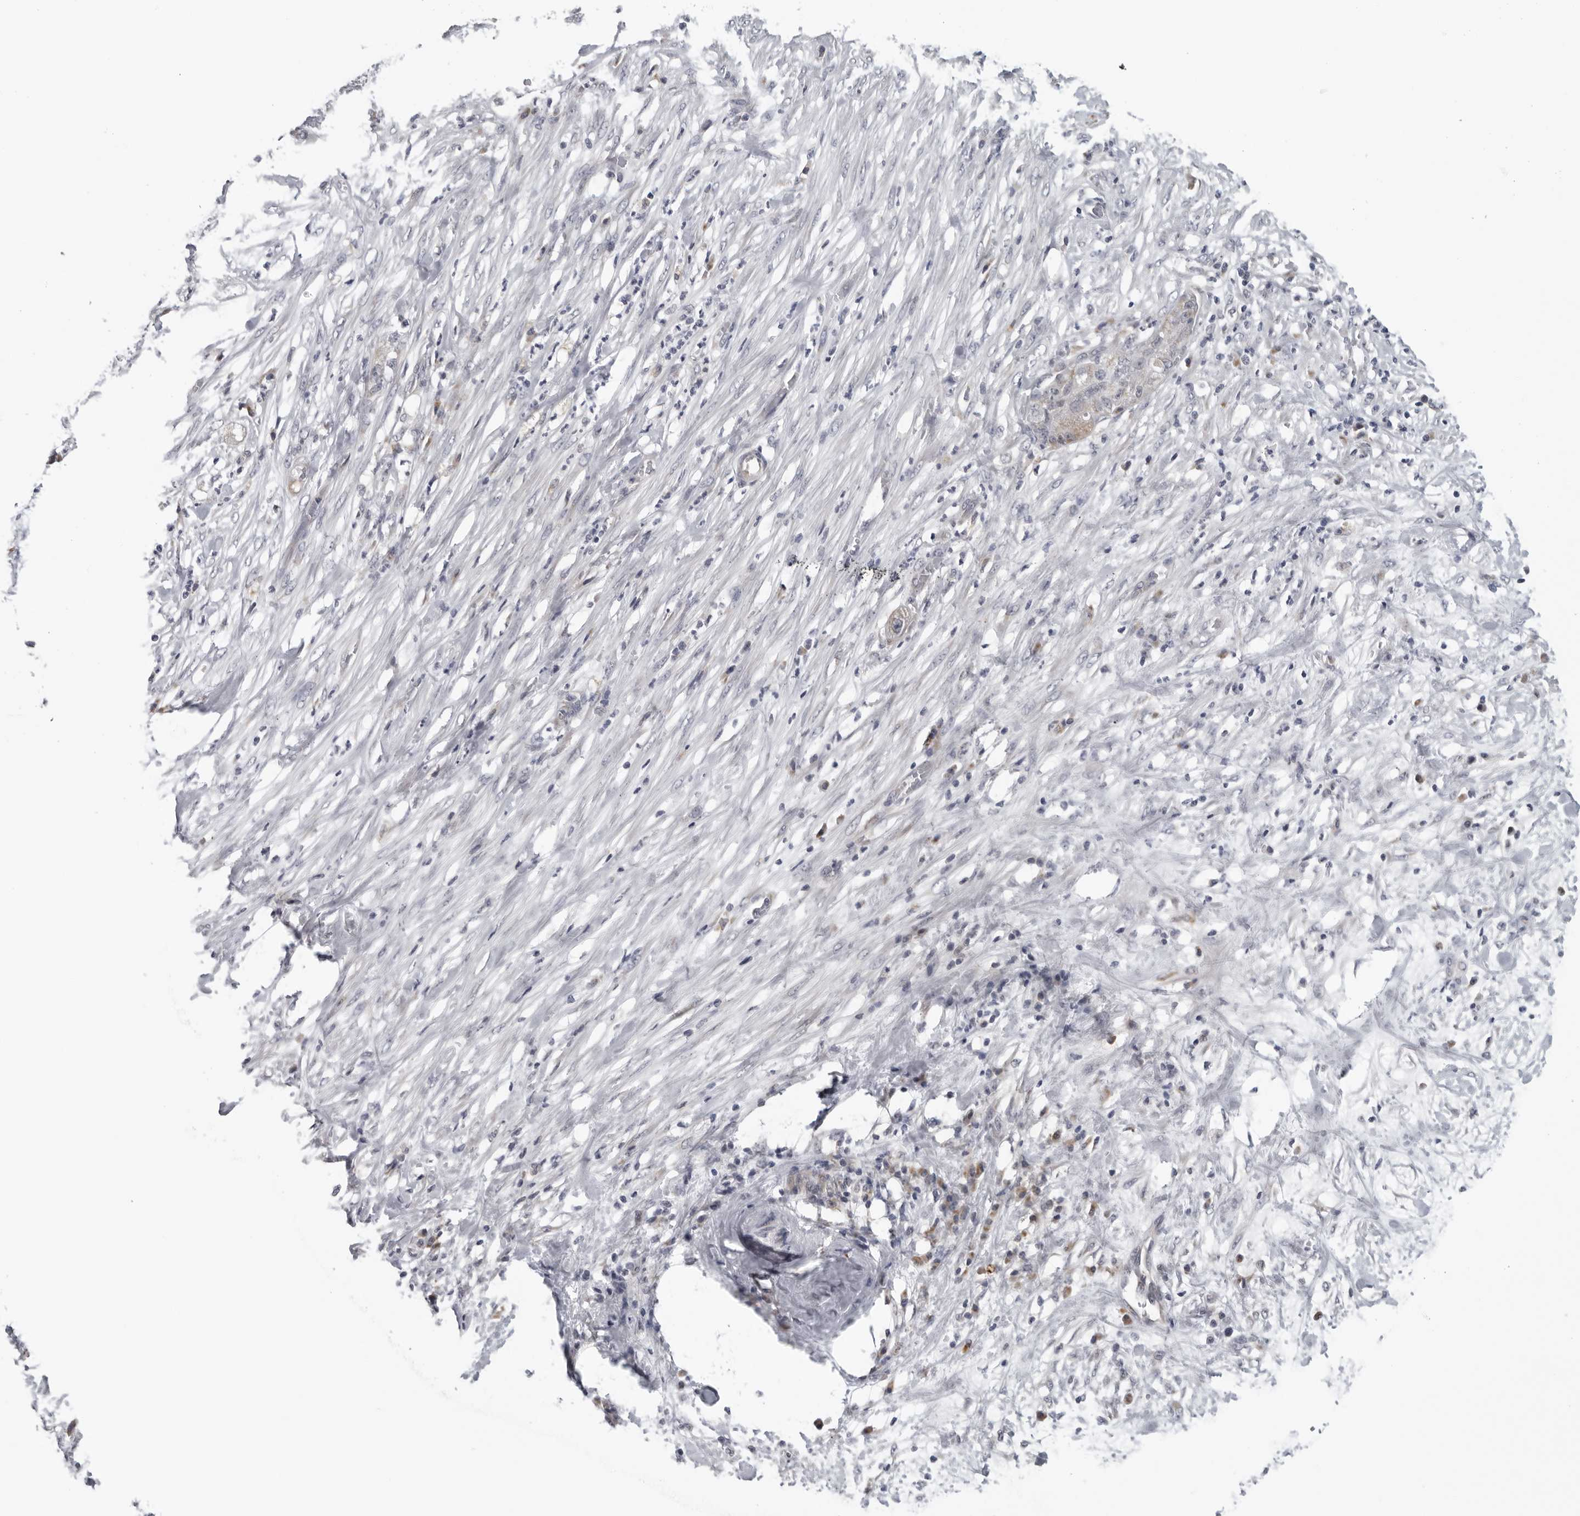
{"staining": {"intensity": "negative", "quantity": "none", "location": "none"}, "tissue": "pancreatic cancer", "cell_type": "Tumor cells", "image_type": "cancer", "snomed": [{"axis": "morphology", "description": "Adenocarcinoma, NOS"}, {"axis": "topography", "description": "Pancreas"}], "caption": "Micrograph shows no protein positivity in tumor cells of adenocarcinoma (pancreatic) tissue. (Immunohistochemistry, brightfield microscopy, high magnification).", "gene": "CPT2", "patient": {"sex": "female", "age": 78}}